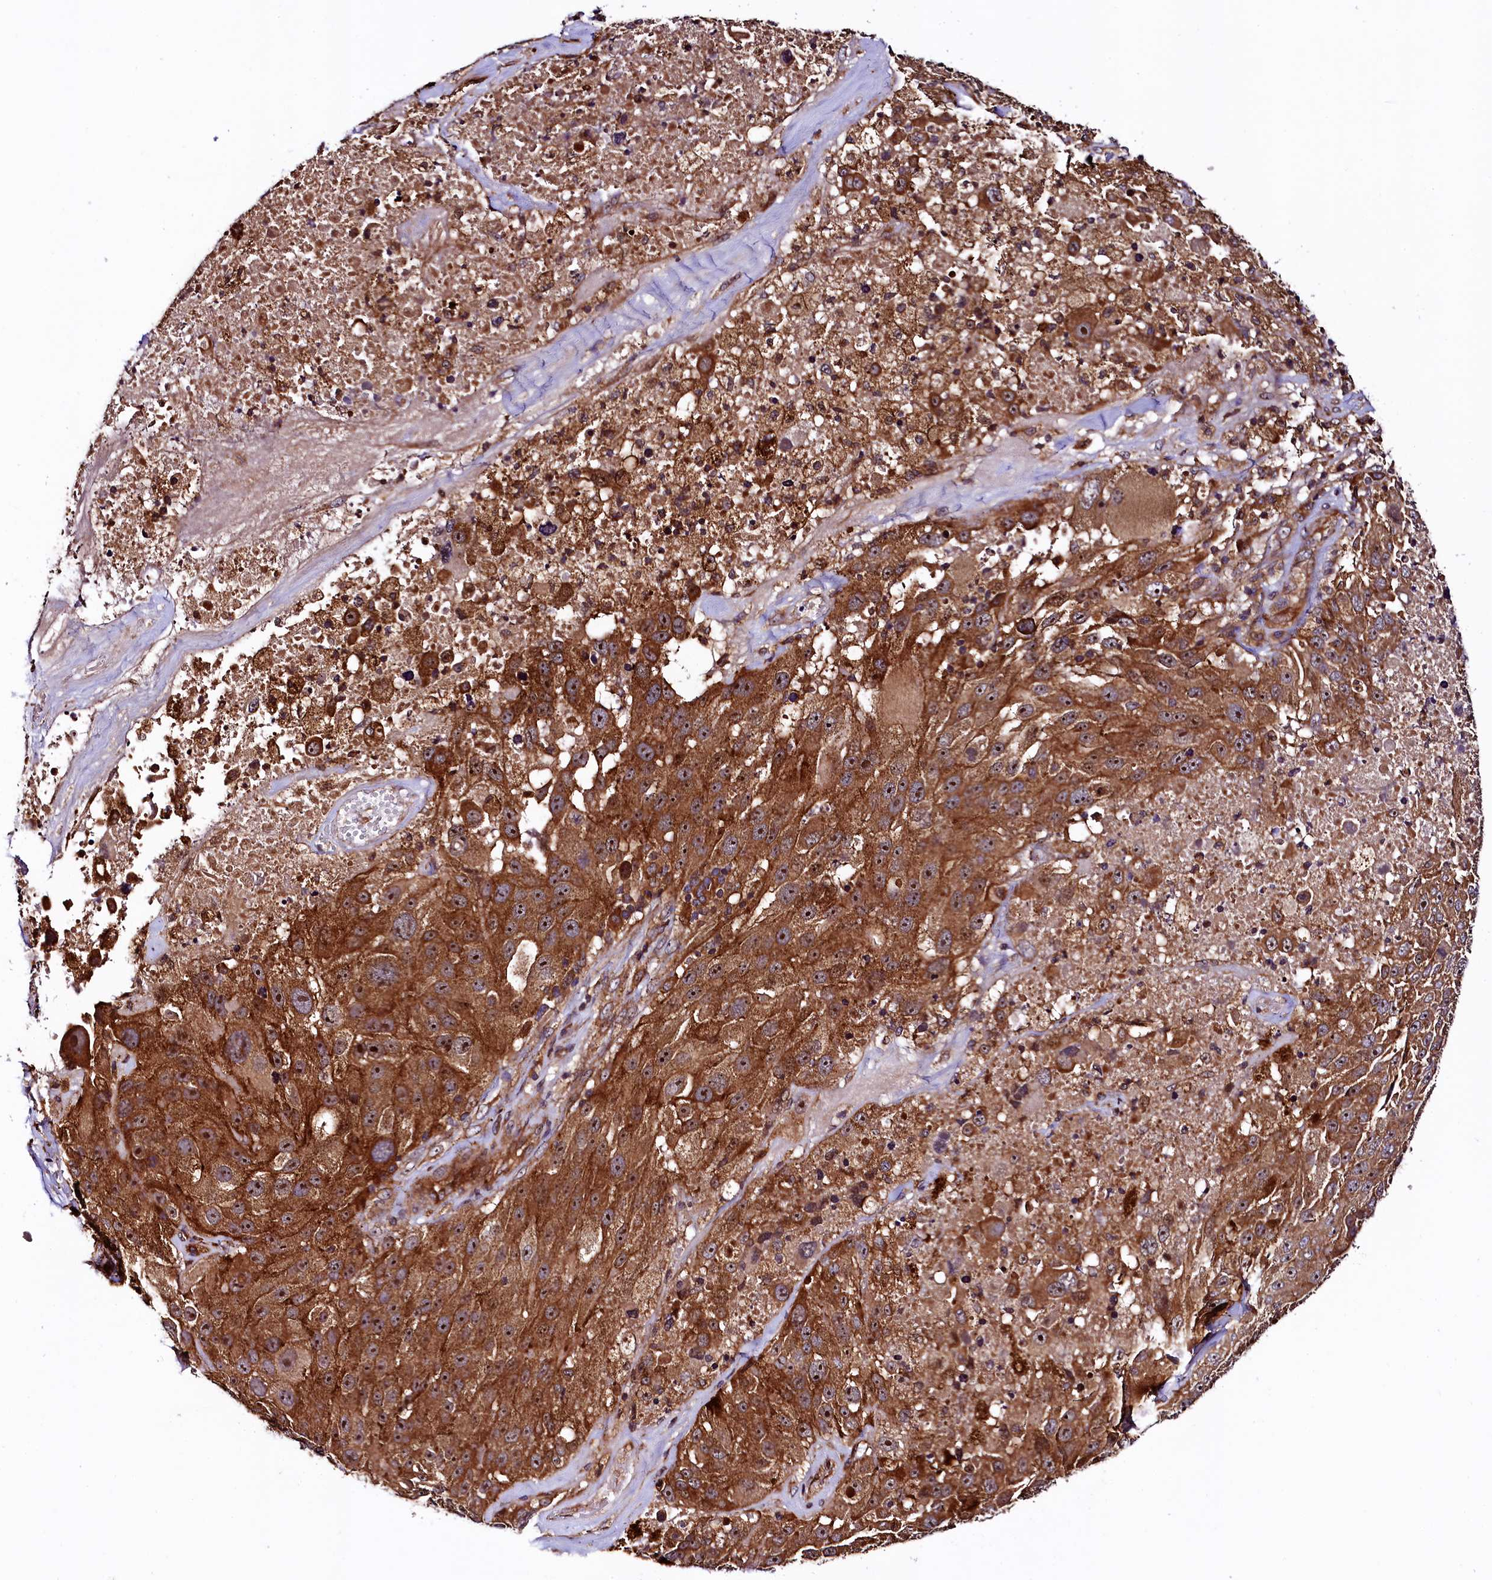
{"staining": {"intensity": "strong", "quantity": ">75%", "location": "cytoplasmic/membranous,nuclear"}, "tissue": "melanoma", "cell_type": "Tumor cells", "image_type": "cancer", "snomed": [{"axis": "morphology", "description": "Malignant melanoma, Metastatic site"}, {"axis": "topography", "description": "Lymph node"}], "caption": "Malignant melanoma (metastatic site) was stained to show a protein in brown. There is high levels of strong cytoplasmic/membranous and nuclear positivity in about >75% of tumor cells.", "gene": "VPS35", "patient": {"sex": "male", "age": 62}}